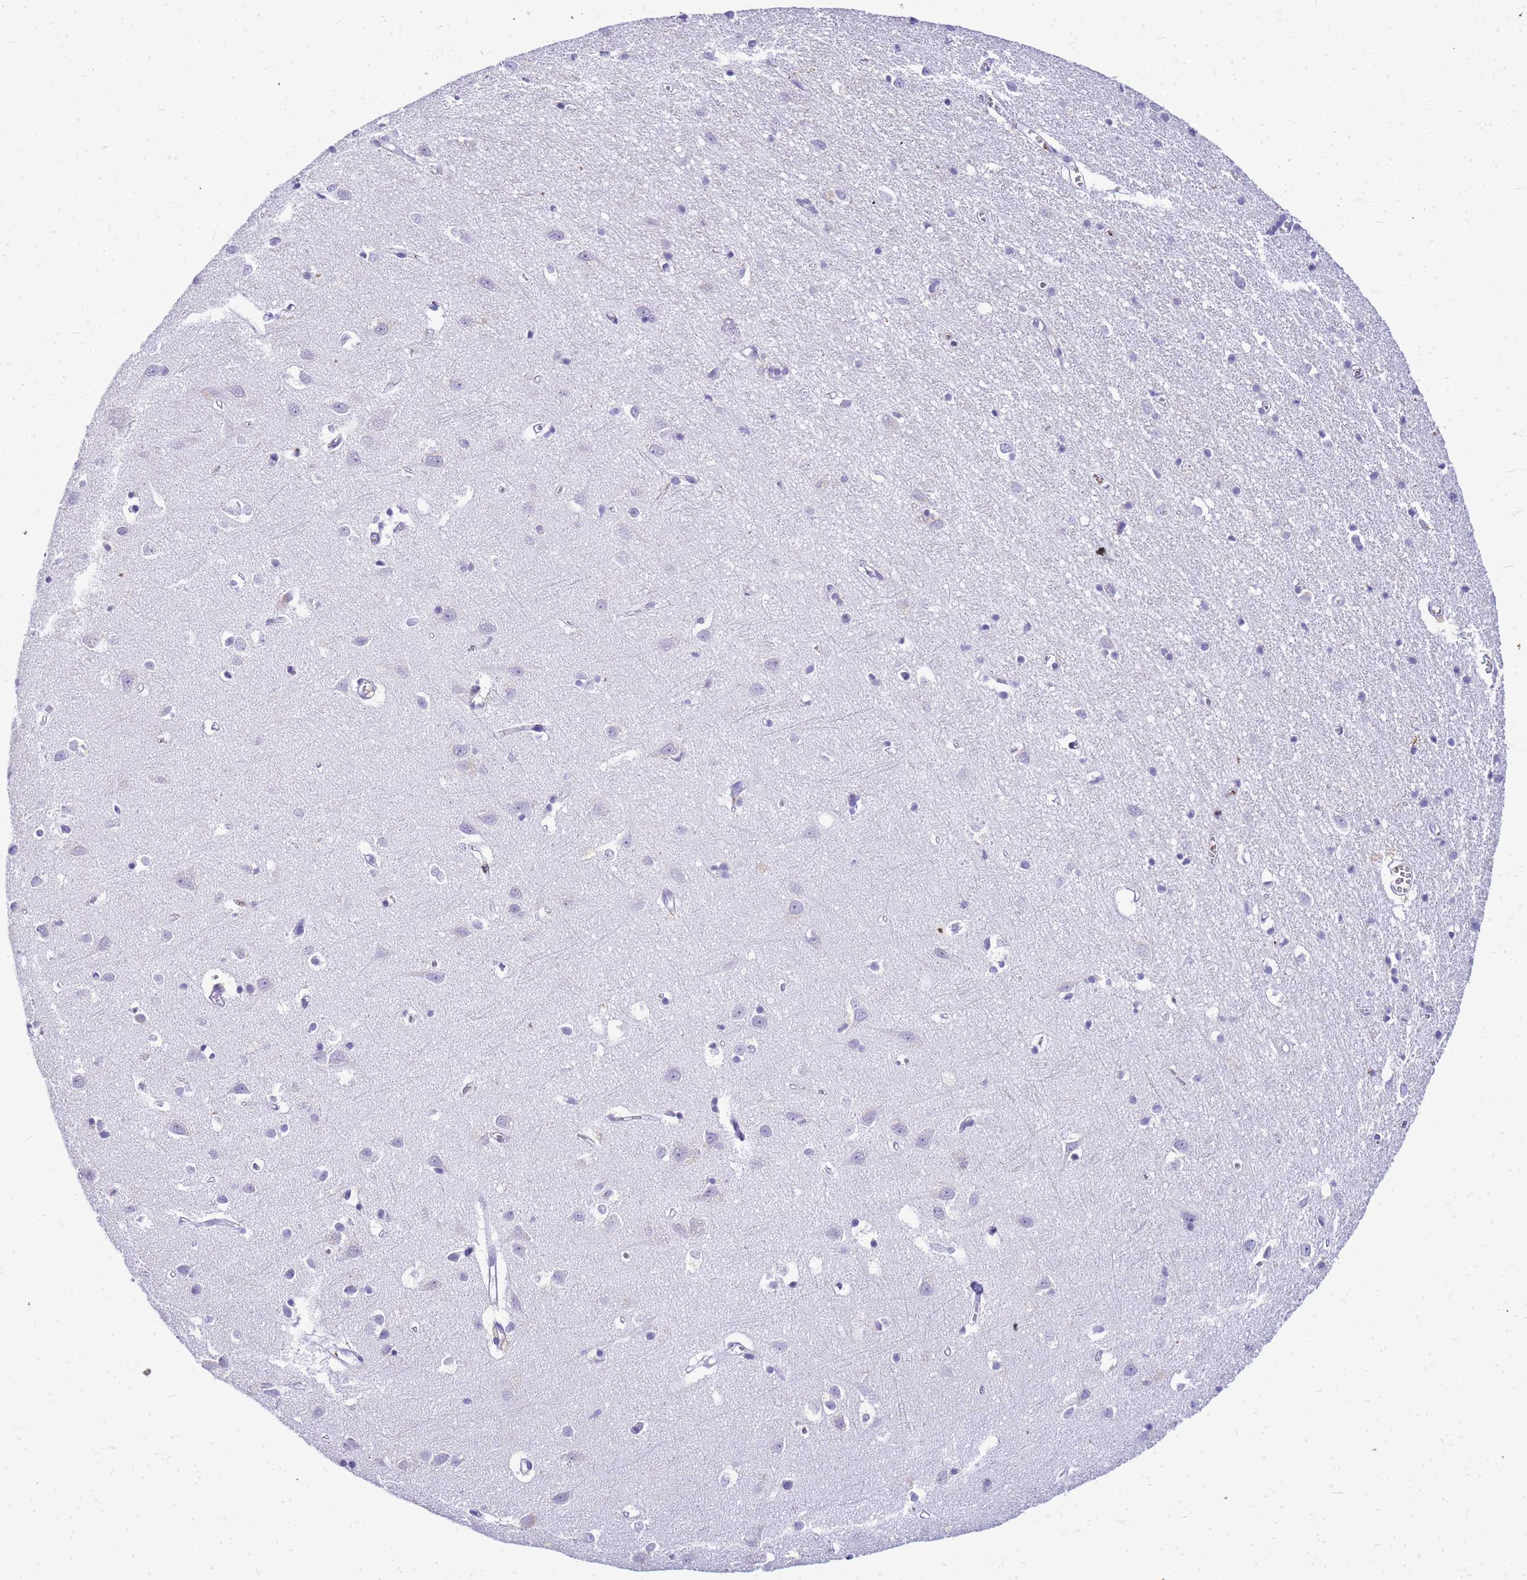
{"staining": {"intensity": "negative", "quantity": "none", "location": "none"}, "tissue": "cerebral cortex", "cell_type": "Endothelial cells", "image_type": "normal", "snomed": [{"axis": "morphology", "description": "Normal tissue, NOS"}, {"axis": "topography", "description": "Cerebral cortex"}], "caption": "This photomicrograph is of normal cerebral cortex stained with immunohistochemistry to label a protein in brown with the nuclei are counter-stained blue. There is no staining in endothelial cells. (Immunohistochemistry, brightfield microscopy, high magnification).", "gene": "CFAP100", "patient": {"sex": "female", "age": 64}}